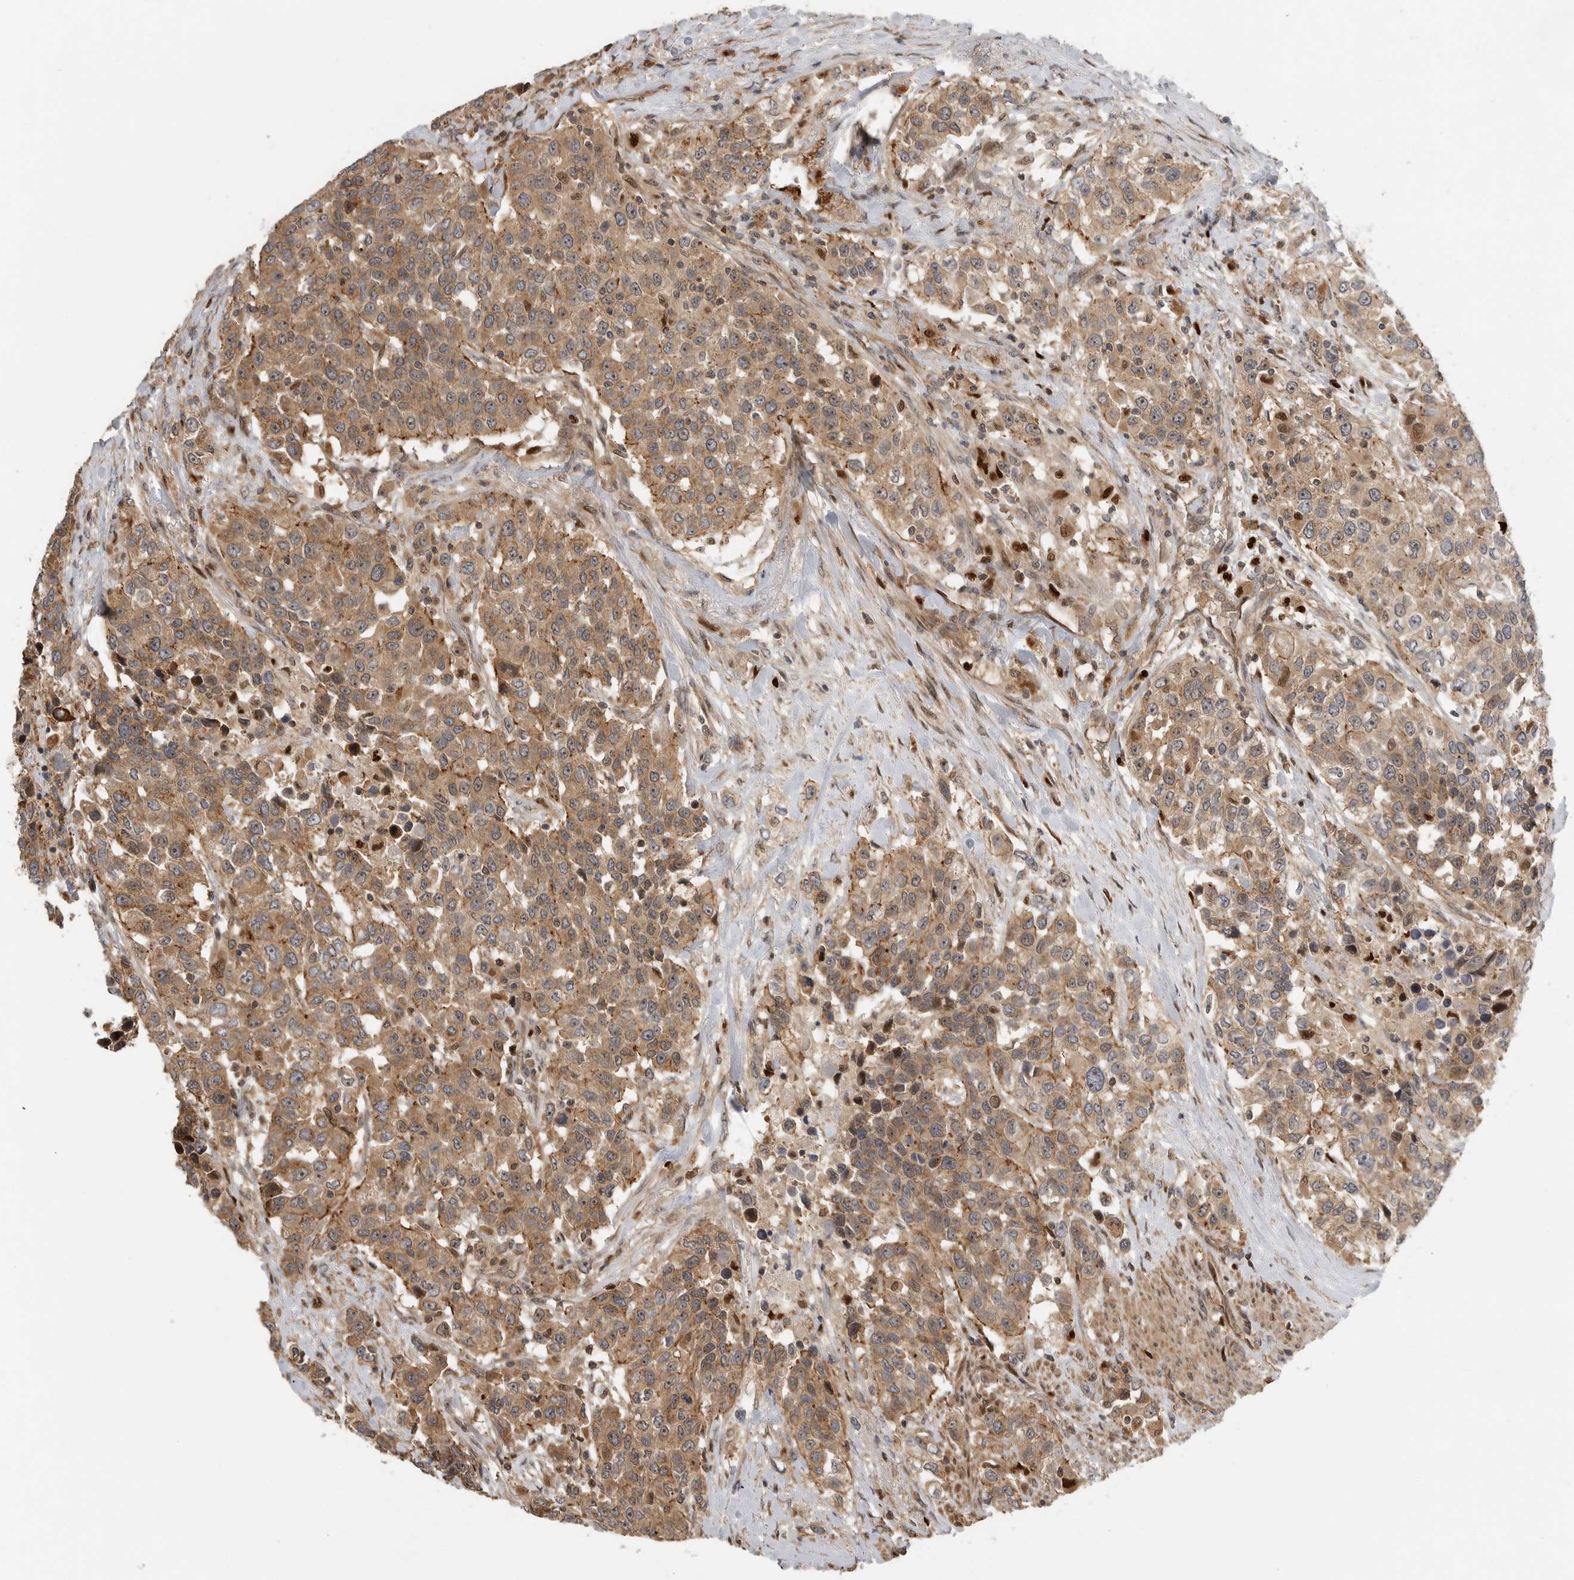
{"staining": {"intensity": "moderate", "quantity": ">75%", "location": "cytoplasmic/membranous,nuclear"}, "tissue": "urothelial cancer", "cell_type": "Tumor cells", "image_type": "cancer", "snomed": [{"axis": "morphology", "description": "Urothelial carcinoma, High grade"}, {"axis": "topography", "description": "Urinary bladder"}], "caption": "Immunohistochemical staining of human urothelial carcinoma (high-grade) exhibits medium levels of moderate cytoplasmic/membranous and nuclear protein expression in about >75% of tumor cells.", "gene": "STRAP", "patient": {"sex": "female", "age": 80}}